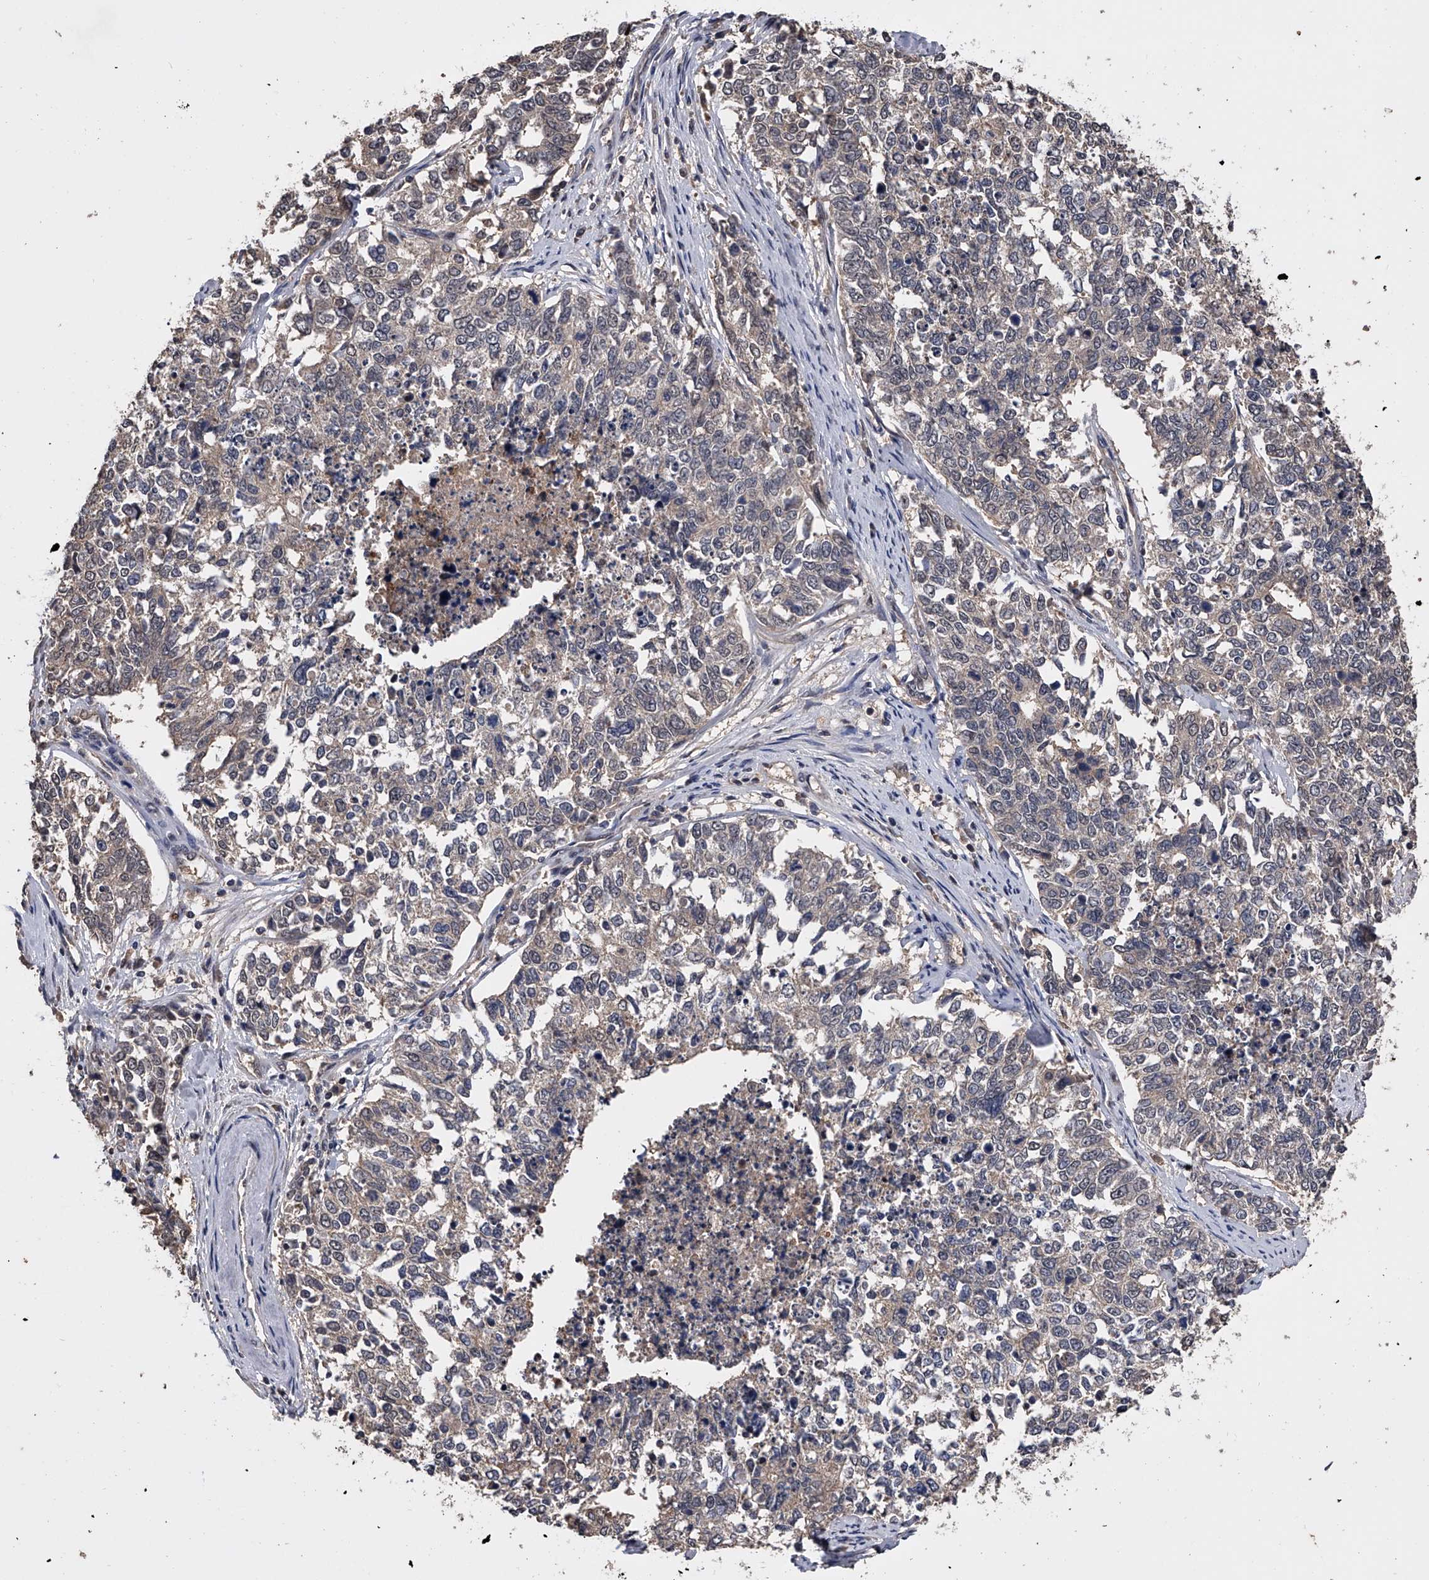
{"staining": {"intensity": "weak", "quantity": "<25%", "location": "cytoplasmic/membranous"}, "tissue": "cervical cancer", "cell_type": "Tumor cells", "image_type": "cancer", "snomed": [{"axis": "morphology", "description": "Squamous cell carcinoma, NOS"}, {"axis": "topography", "description": "Cervix"}], "caption": "A photomicrograph of human cervical cancer is negative for staining in tumor cells. Brightfield microscopy of immunohistochemistry stained with DAB (brown) and hematoxylin (blue), captured at high magnification.", "gene": "EFCAB7", "patient": {"sex": "female", "age": 63}}